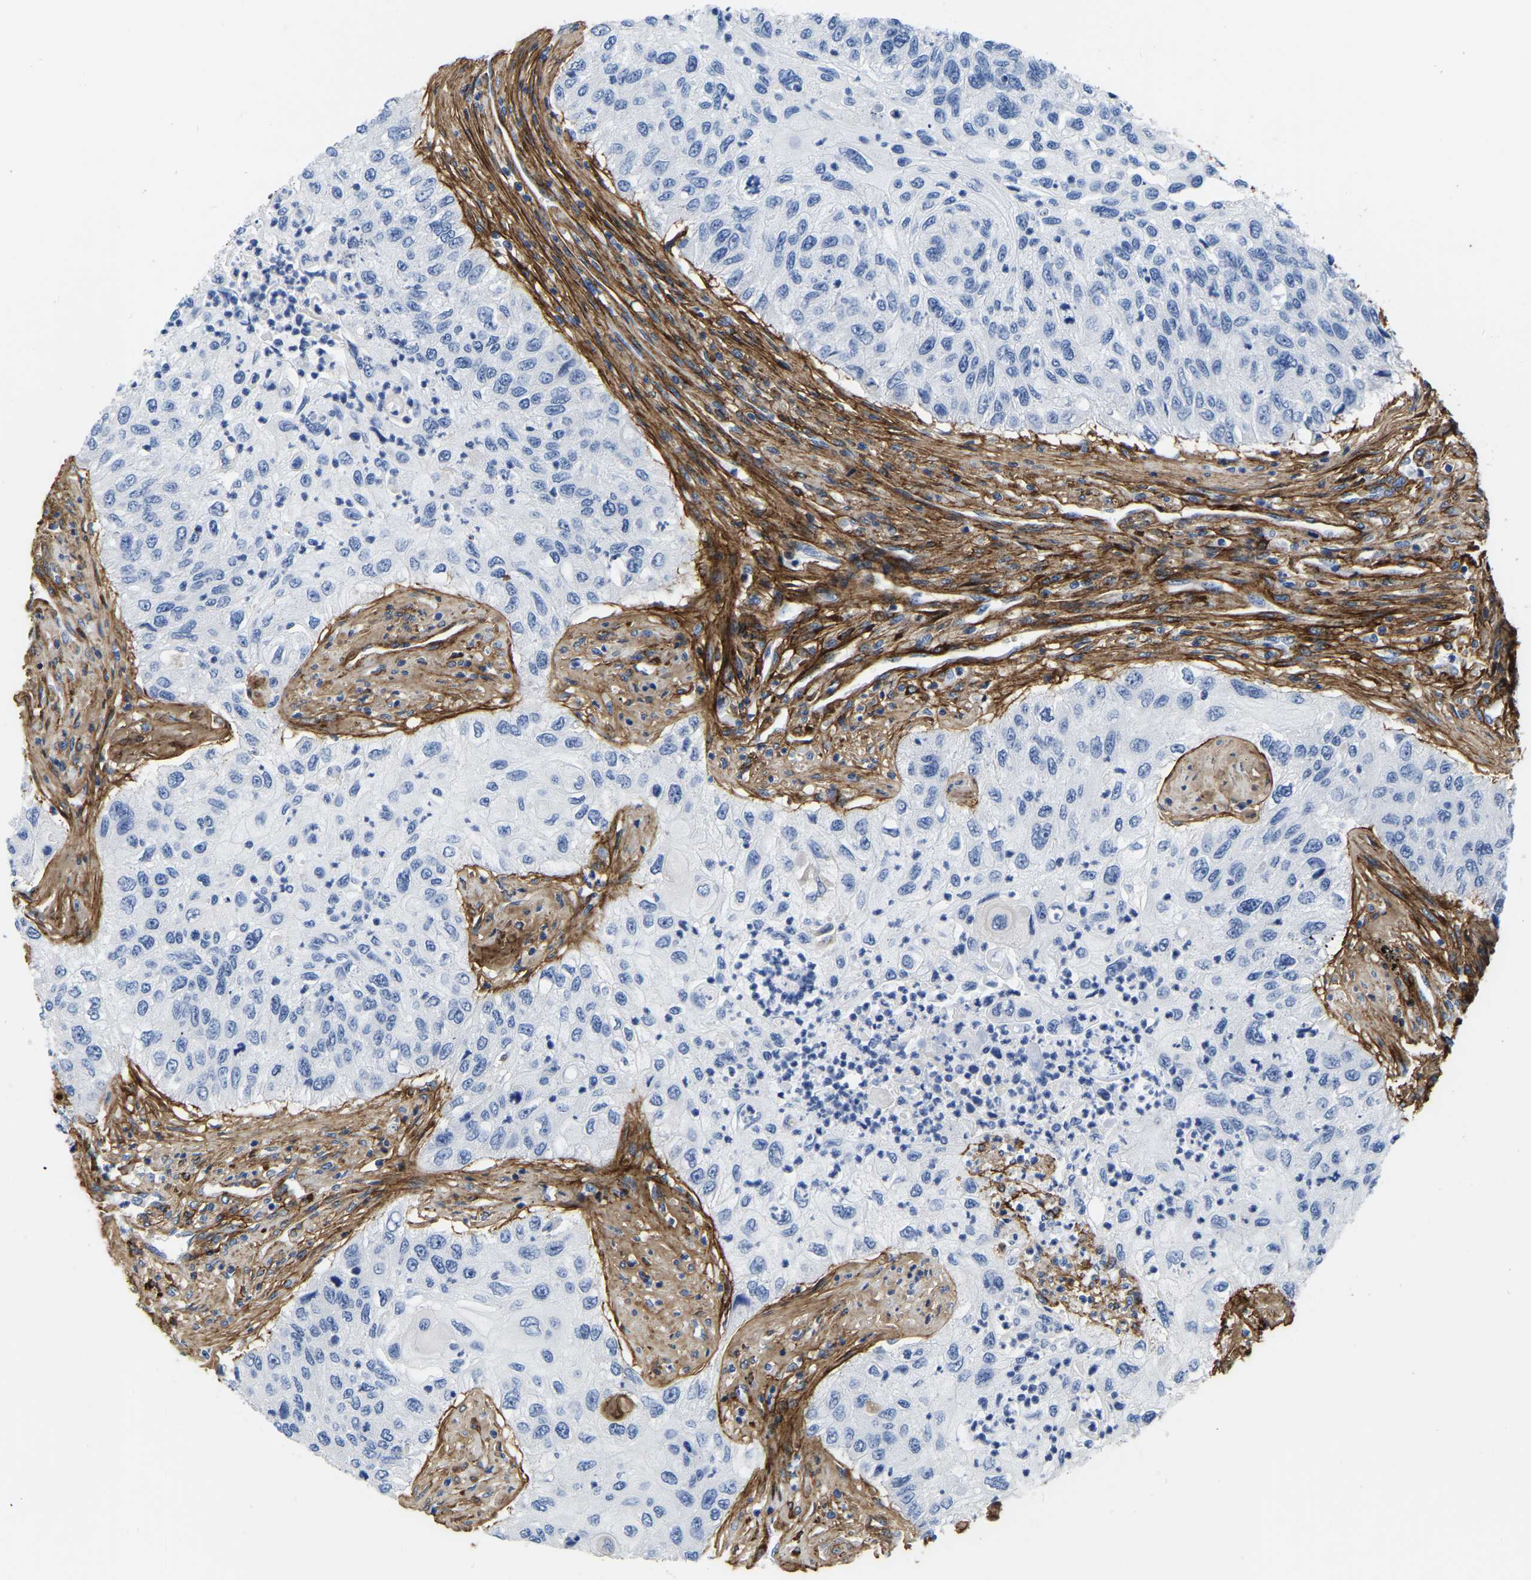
{"staining": {"intensity": "negative", "quantity": "none", "location": "none"}, "tissue": "urothelial cancer", "cell_type": "Tumor cells", "image_type": "cancer", "snomed": [{"axis": "morphology", "description": "Urothelial carcinoma, High grade"}, {"axis": "topography", "description": "Urinary bladder"}], "caption": "The photomicrograph shows no staining of tumor cells in urothelial cancer.", "gene": "COL6A1", "patient": {"sex": "female", "age": 60}}